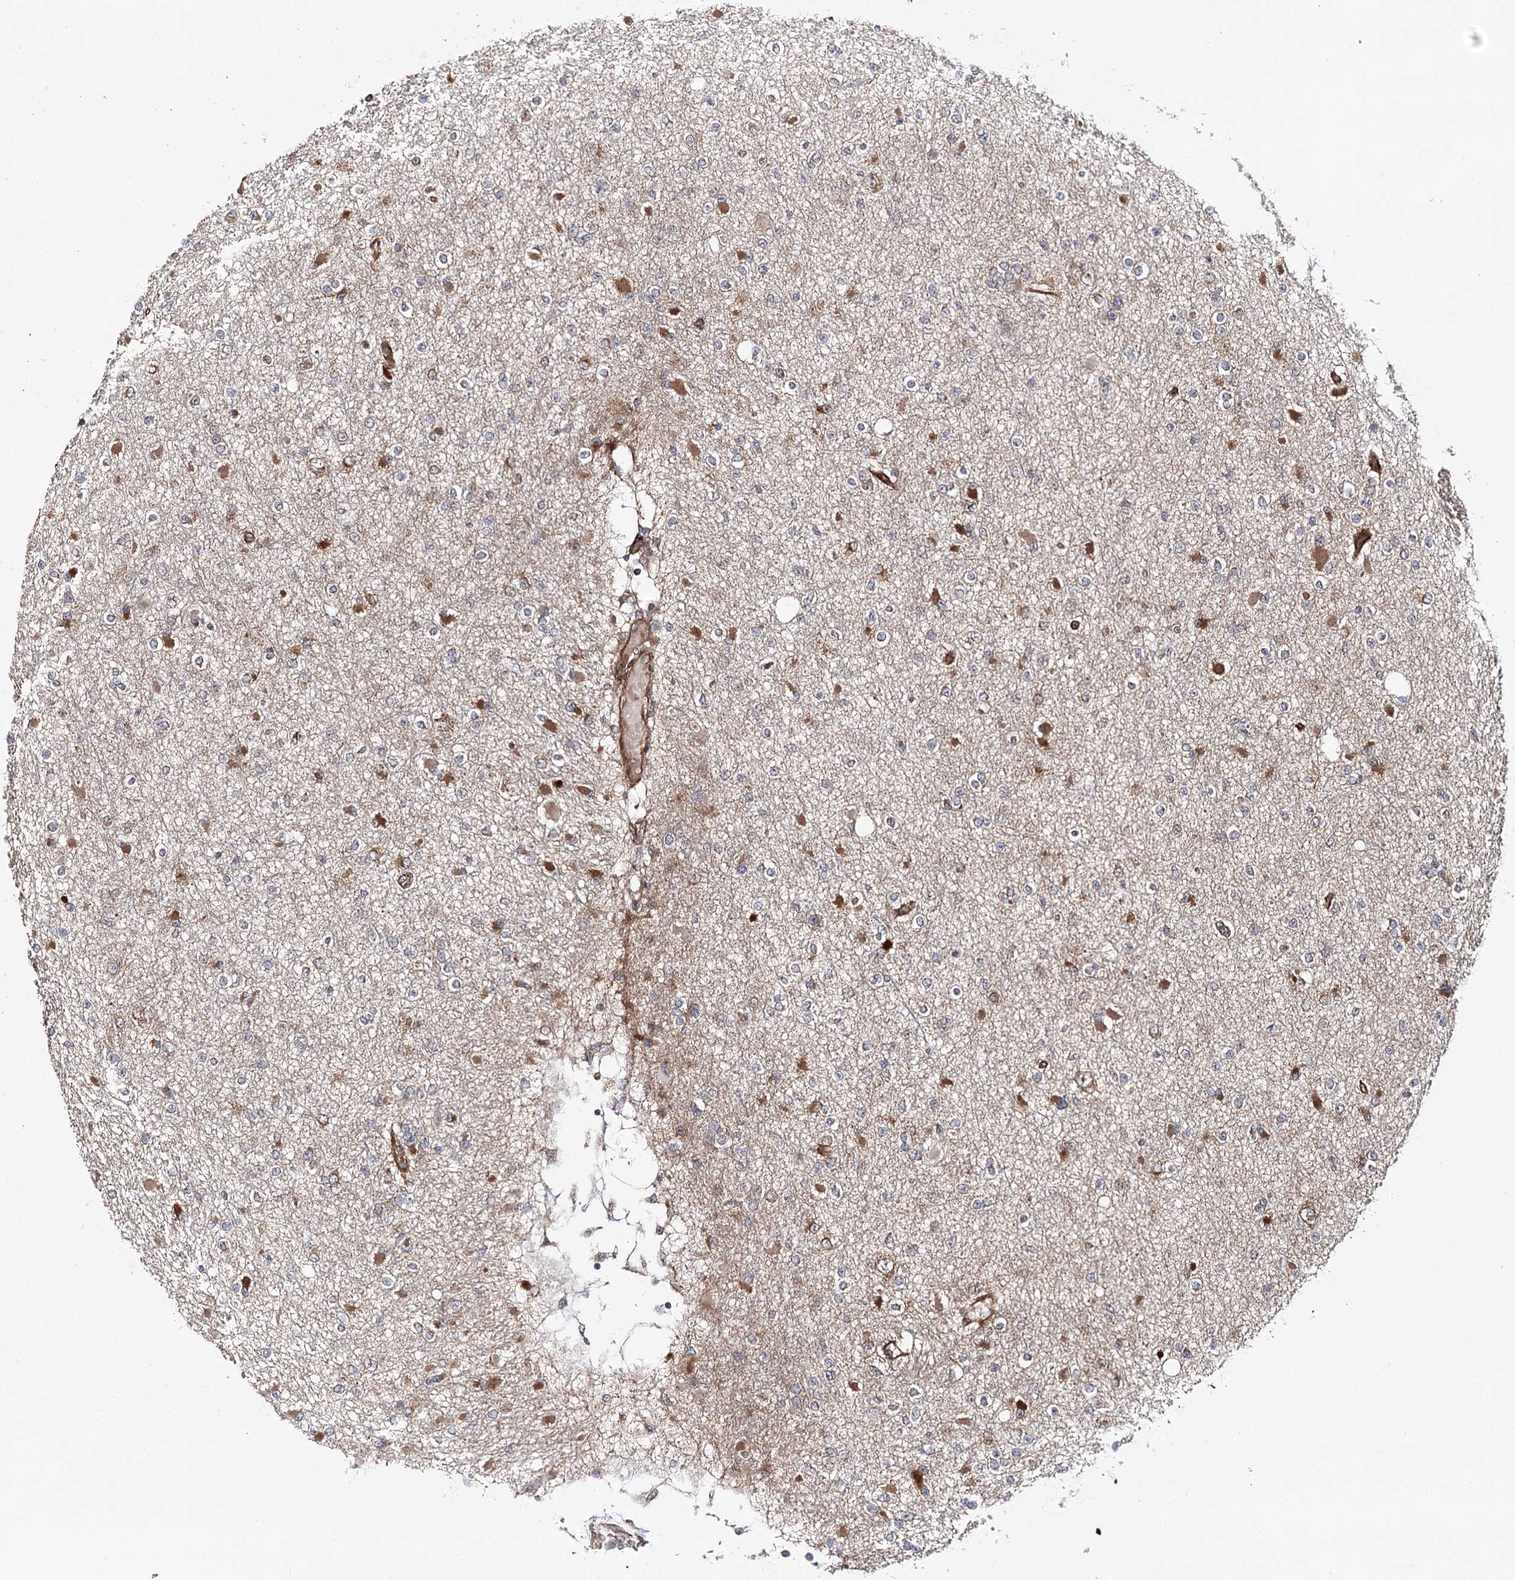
{"staining": {"intensity": "moderate", "quantity": "25%-75%", "location": "cytoplasmic/membranous"}, "tissue": "glioma", "cell_type": "Tumor cells", "image_type": "cancer", "snomed": [{"axis": "morphology", "description": "Glioma, malignant, Low grade"}, {"axis": "topography", "description": "Brain"}], "caption": "This micrograph shows immunohistochemistry (IHC) staining of human malignant low-grade glioma, with medium moderate cytoplasmic/membranous expression in about 25%-75% of tumor cells.", "gene": "MKNK1", "patient": {"sex": "female", "age": 22}}